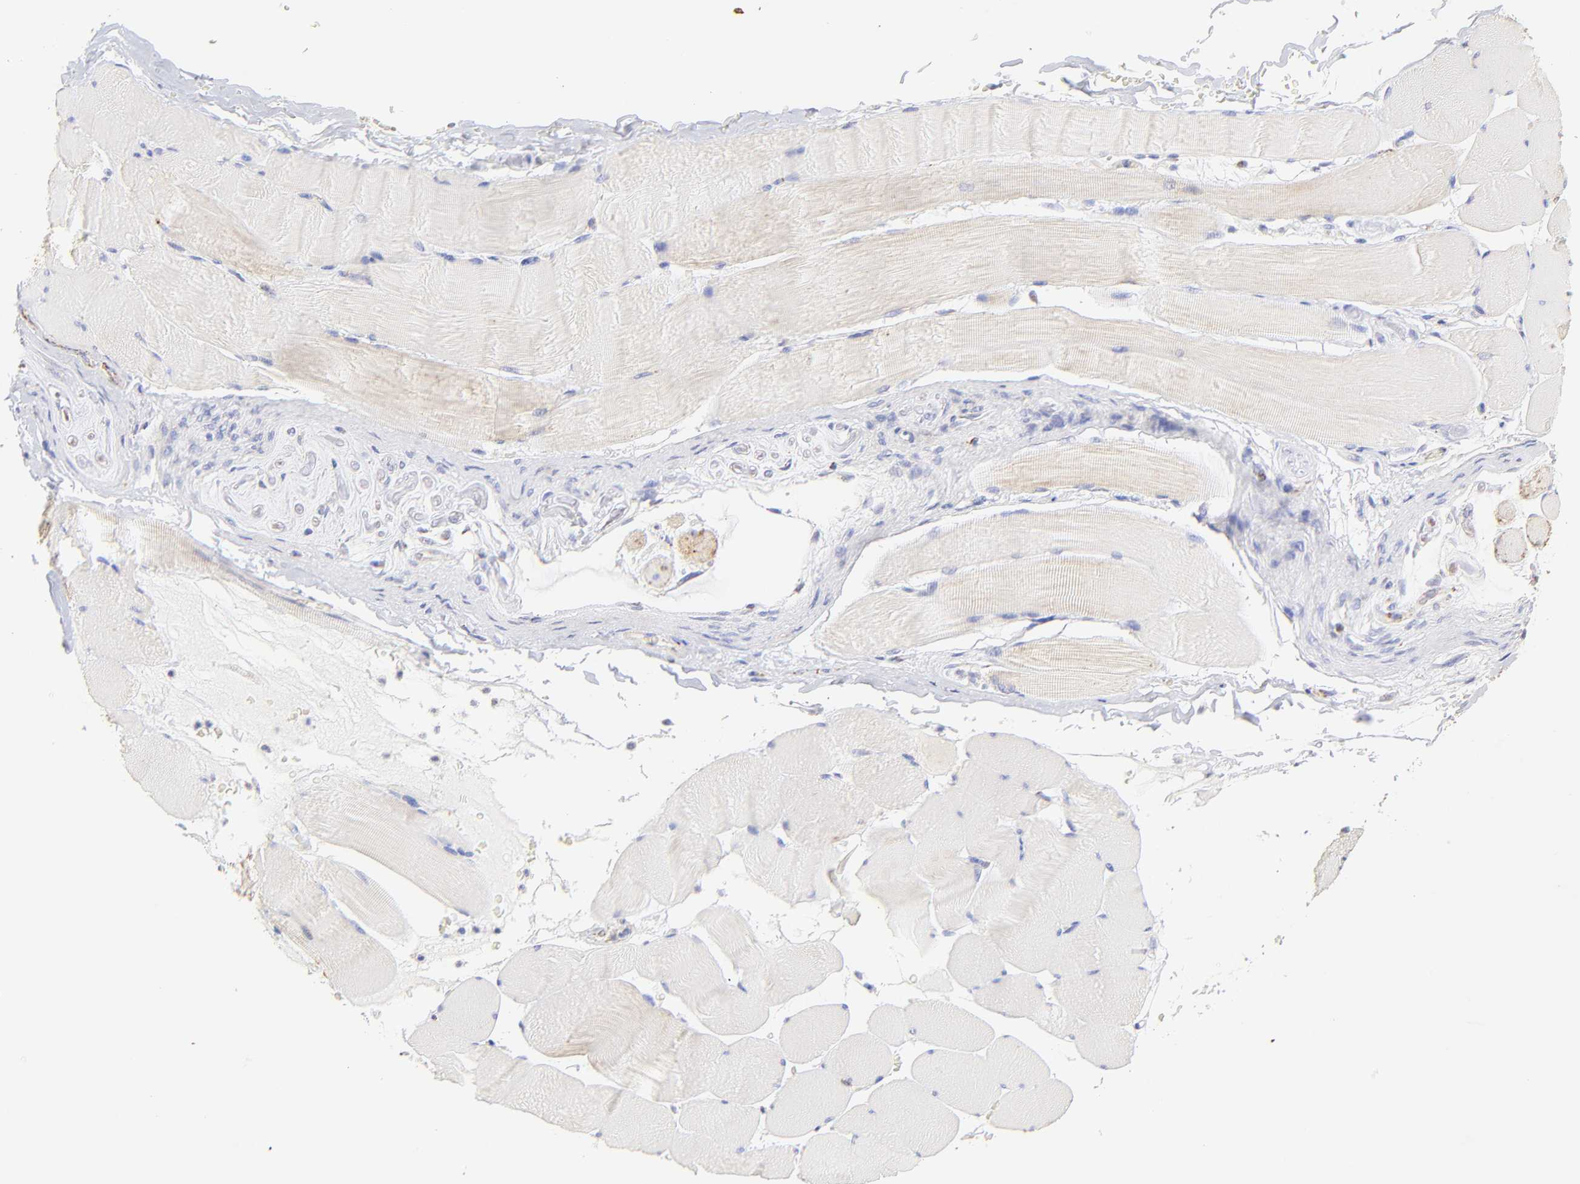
{"staining": {"intensity": "moderate", "quantity": "25%-75%", "location": "cytoplasmic/membranous"}, "tissue": "skeletal muscle", "cell_type": "Myocytes", "image_type": "normal", "snomed": [{"axis": "morphology", "description": "Normal tissue, NOS"}, {"axis": "topography", "description": "Skeletal muscle"}], "caption": "Protein staining of normal skeletal muscle demonstrates moderate cytoplasmic/membranous expression in about 25%-75% of myocytes. (DAB IHC with brightfield microscopy, high magnification).", "gene": "ECH1", "patient": {"sex": "male", "age": 62}}